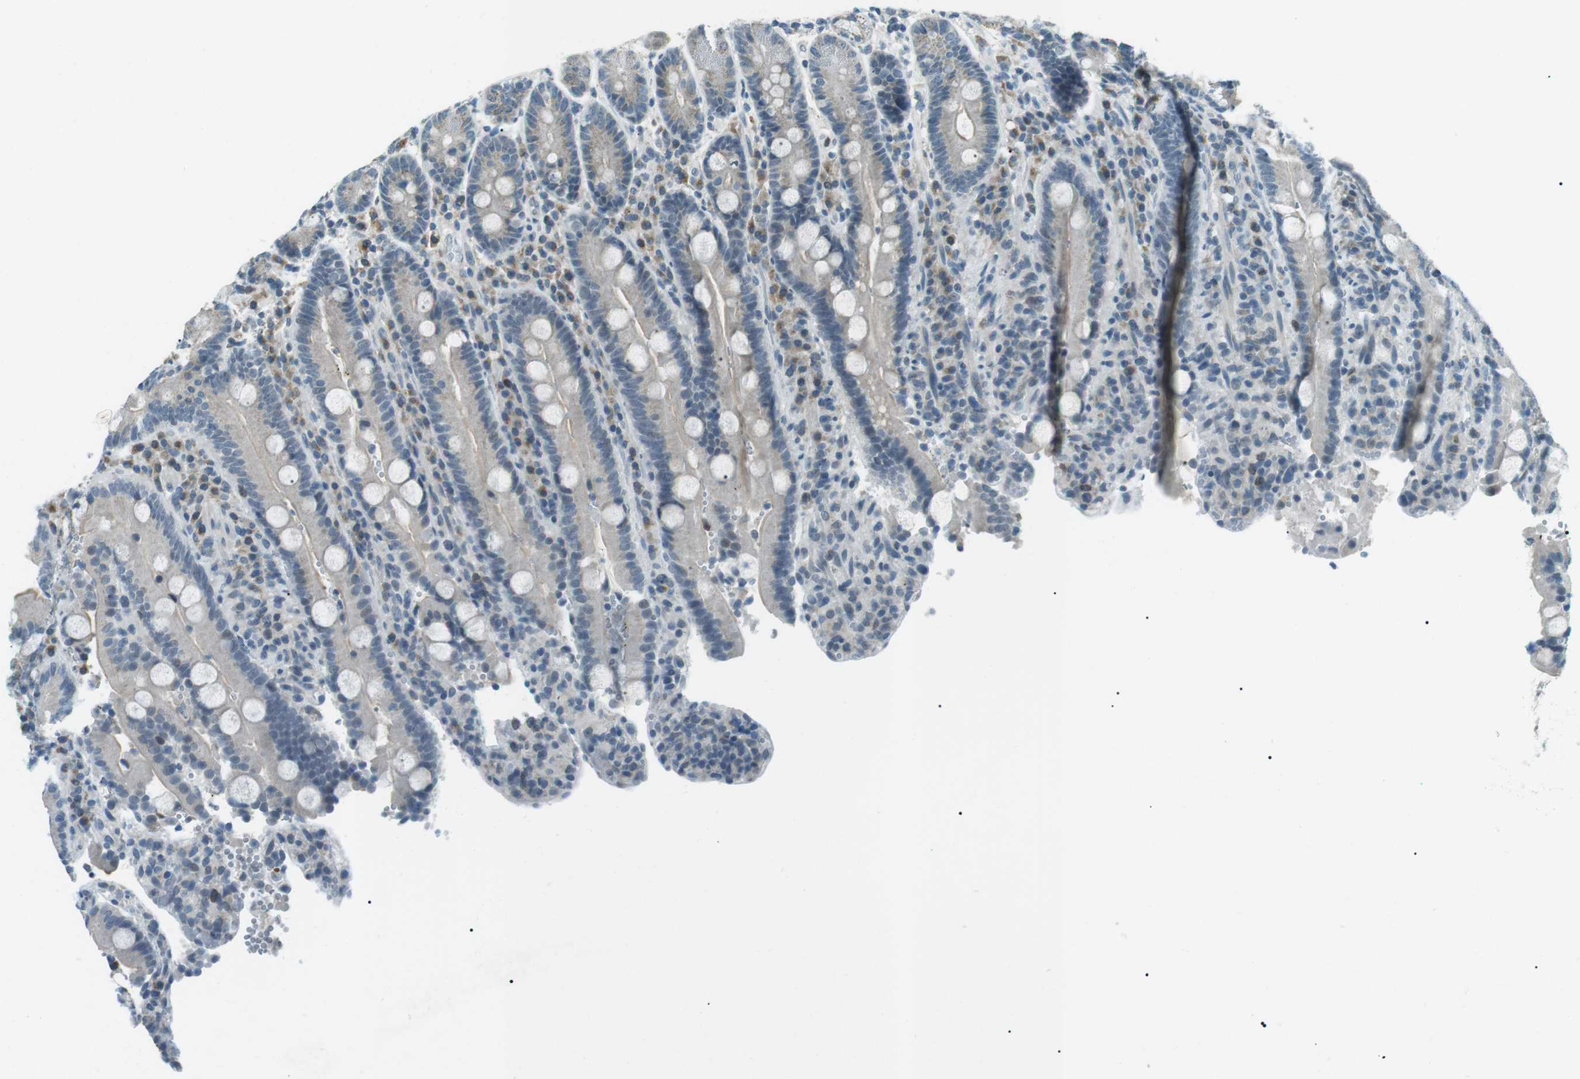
{"staining": {"intensity": "negative", "quantity": "none", "location": "none"}, "tissue": "duodenum", "cell_type": "Glandular cells", "image_type": "normal", "snomed": [{"axis": "morphology", "description": "Normal tissue, NOS"}, {"axis": "topography", "description": "Small intestine, NOS"}], "caption": "Immunohistochemistry micrograph of benign duodenum: human duodenum stained with DAB reveals no significant protein staining in glandular cells.", "gene": "ENSG00000289724", "patient": {"sex": "female", "age": 71}}